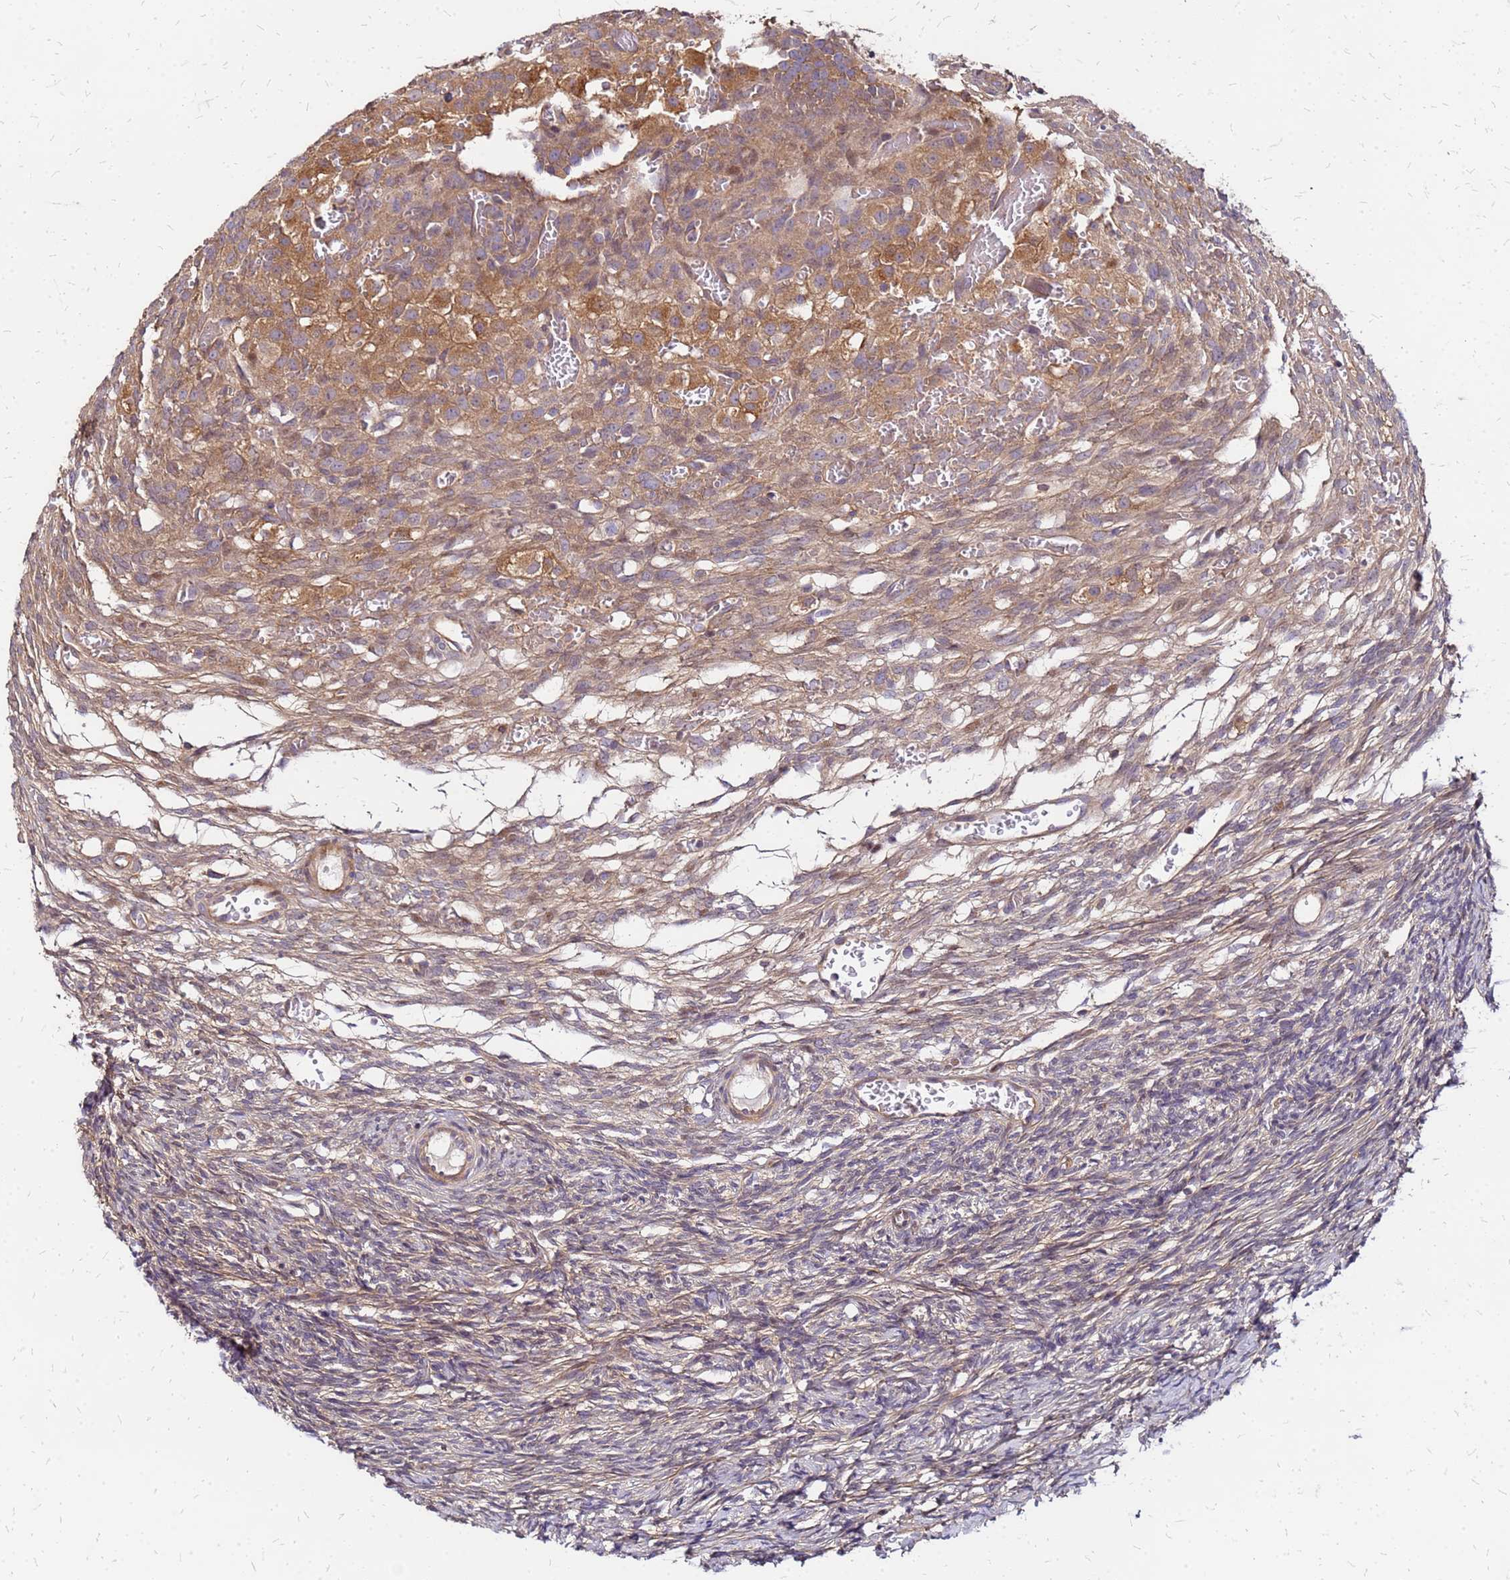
{"staining": {"intensity": "weak", "quantity": "25%-75%", "location": "cytoplasmic/membranous"}, "tissue": "ovary", "cell_type": "Ovarian stroma cells", "image_type": "normal", "snomed": [{"axis": "morphology", "description": "Normal tissue, NOS"}, {"axis": "topography", "description": "Ovary"}], "caption": "Approximately 25%-75% of ovarian stroma cells in unremarkable ovary exhibit weak cytoplasmic/membranous protein positivity as visualized by brown immunohistochemical staining.", "gene": "CYBC1", "patient": {"sex": "female", "age": 39}}